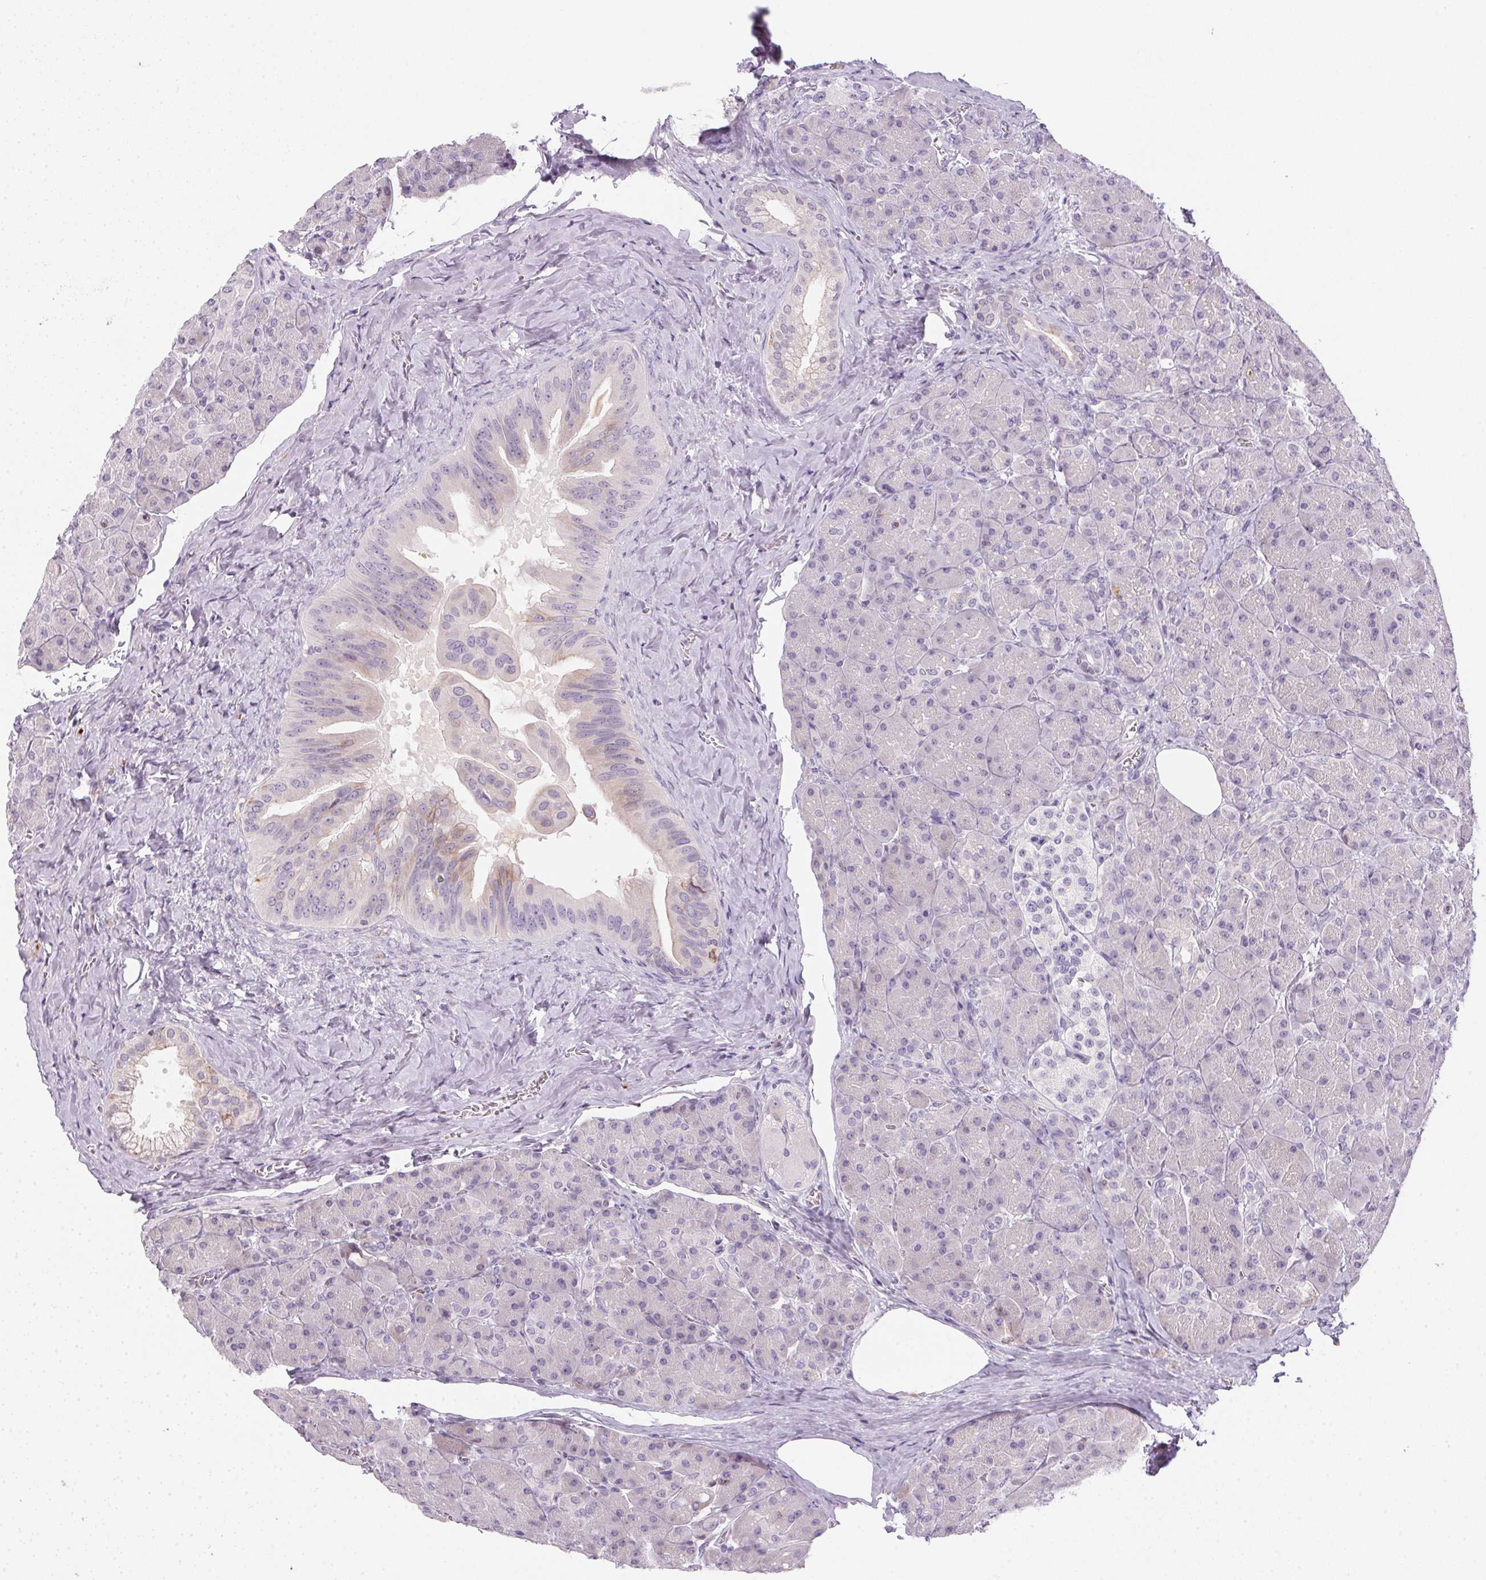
{"staining": {"intensity": "weak", "quantity": "<25%", "location": "cytoplasmic/membranous"}, "tissue": "pancreas", "cell_type": "Exocrine glandular cells", "image_type": "normal", "snomed": [{"axis": "morphology", "description": "Normal tissue, NOS"}, {"axis": "topography", "description": "Pancreas"}], "caption": "Protein analysis of unremarkable pancreas displays no significant positivity in exocrine glandular cells.", "gene": "ECPAS", "patient": {"sex": "male", "age": 55}}